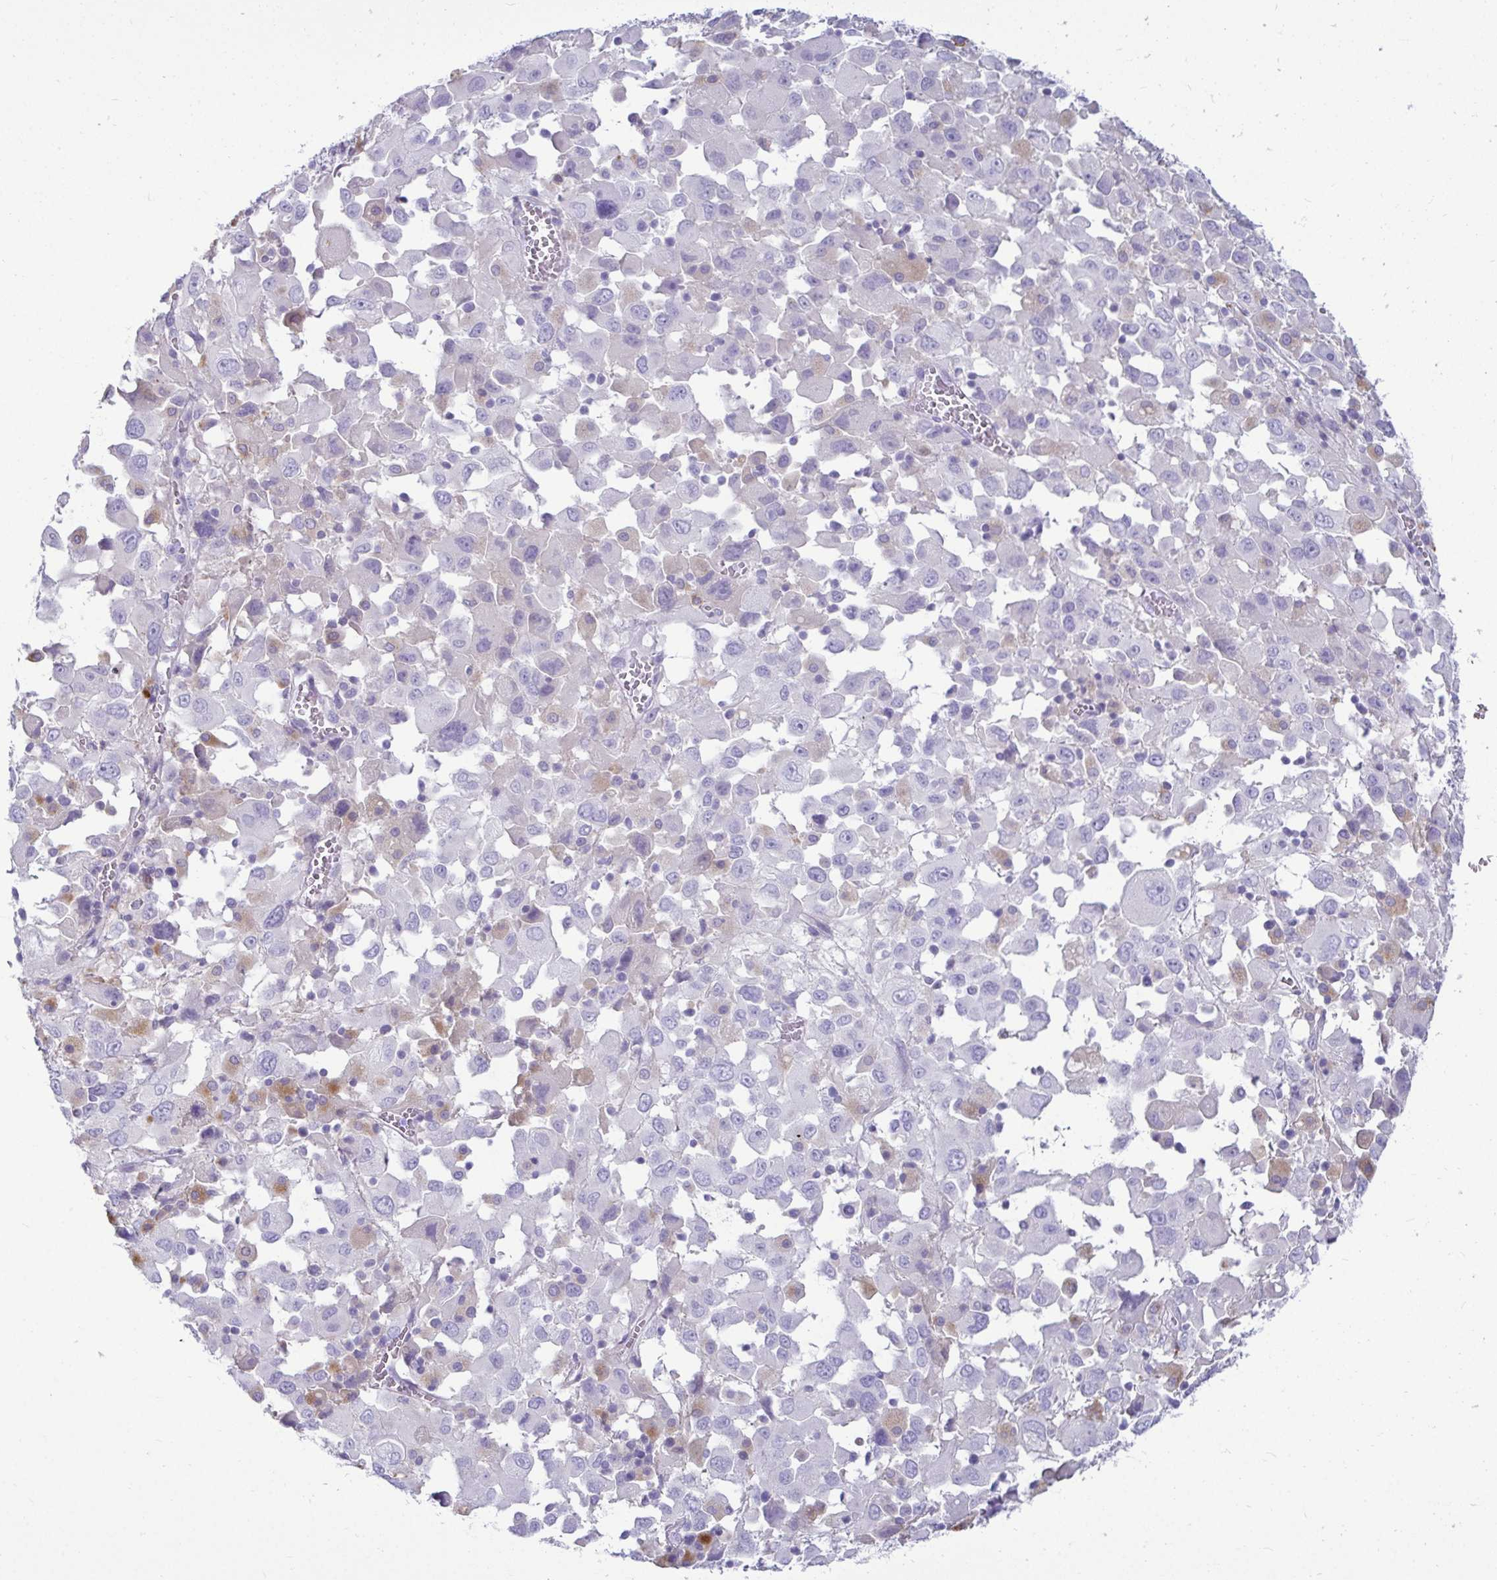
{"staining": {"intensity": "negative", "quantity": "none", "location": "none"}, "tissue": "melanoma", "cell_type": "Tumor cells", "image_type": "cancer", "snomed": [{"axis": "morphology", "description": "Malignant melanoma, Metastatic site"}, {"axis": "topography", "description": "Soft tissue"}], "caption": "Malignant melanoma (metastatic site) was stained to show a protein in brown. There is no significant staining in tumor cells. (Brightfield microscopy of DAB (3,3'-diaminobenzidine) immunohistochemistry at high magnification).", "gene": "CTSZ", "patient": {"sex": "male", "age": 50}}